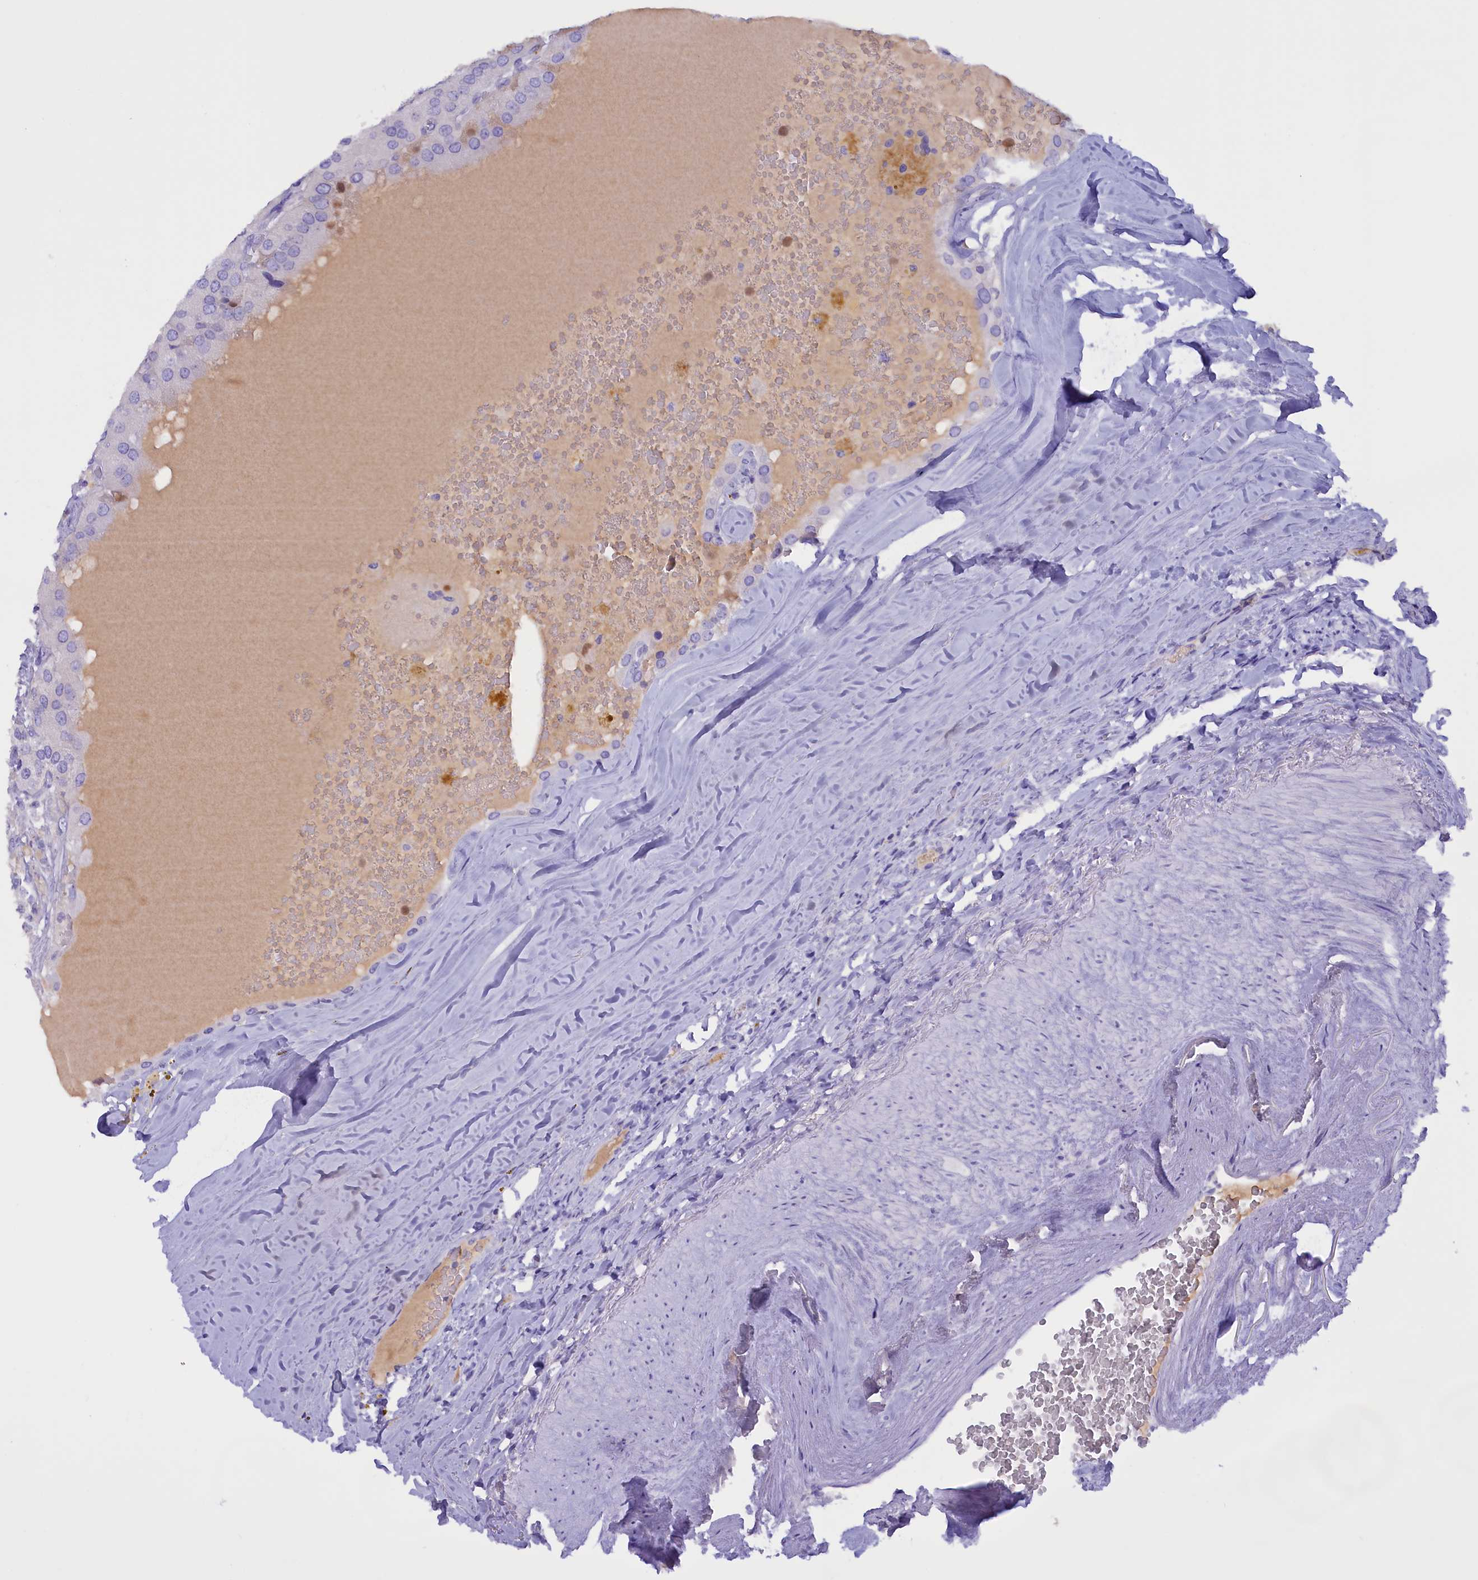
{"staining": {"intensity": "negative", "quantity": "none", "location": "none"}, "tissue": "parathyroid gland", "cell_type": "Glandular cells", "image_type": "normal", "snomed": [{"axis": "morphology", "description": "Normal tissue, NOS"}, {"axis": "morphology", "description": "Adenoma, NOS"}, {"axis": "topography", "description": "Parathyroid gland"}], "caption": "Histopathology image shows no protein staining in glandular cells of unremarkable parathyroid gland. The staining was performed using DAB (3,3'-diaminobenzidine) to visualize the protein expression in brown, while the nuclei were stained in blue with hematoxylin (Magnification: 20x).", "gene": "PROK2", "patient": {"sex": "female", "age": 86}}